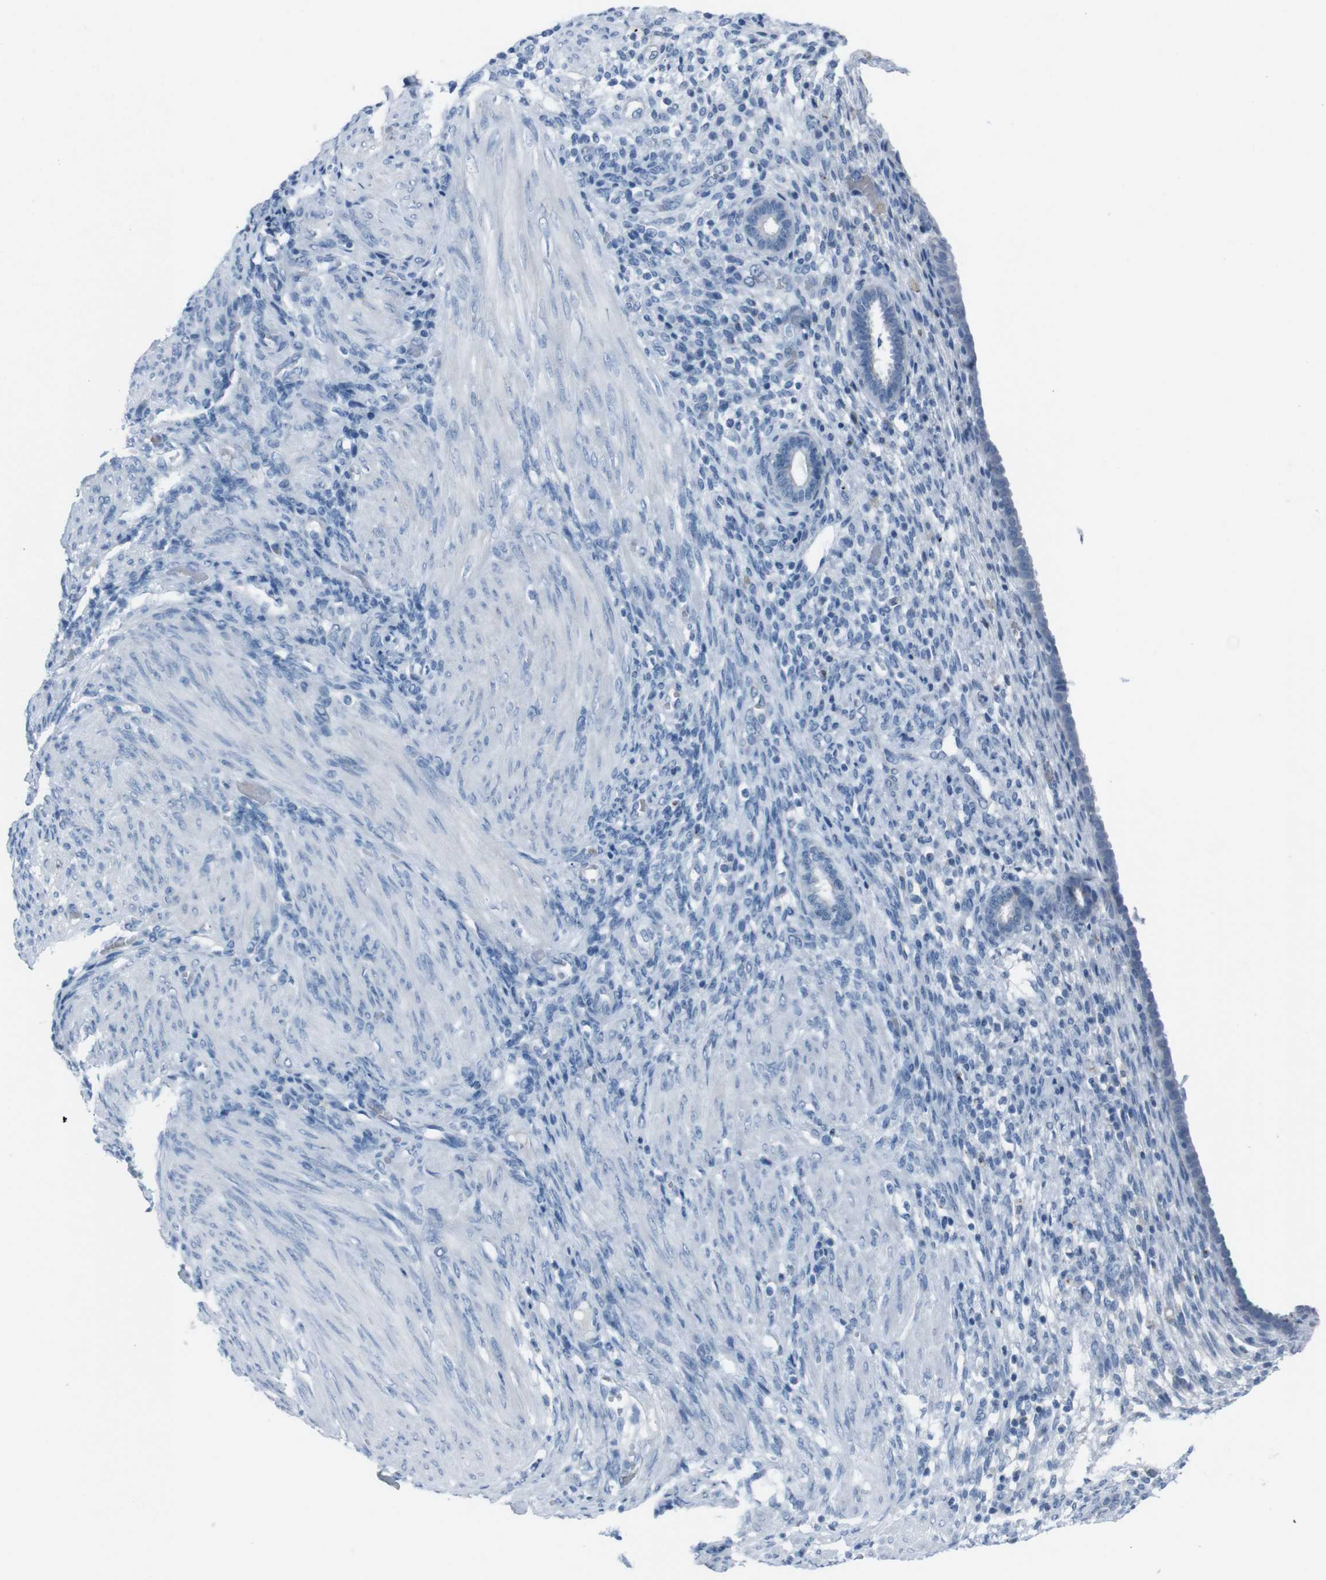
{"staining": {"intensity": "negative", "quantity": "none", "location": "none"}, "tissue": "endometrium", "cell_type": "Cells in endometrial stroma", "image_type": "normal", "snomed": [{"axis": "morphology", "description": "Normal tissue, NOS"}, {"axis": "topography", "description": "Endometrium"}], "caption": "Benign endometrium was stained to show a protein in brown. There is no significant expression in cells in endometrial stroma.", "gene": "ST6GAL1", "patient": {"sex": "female", "age": 72}}